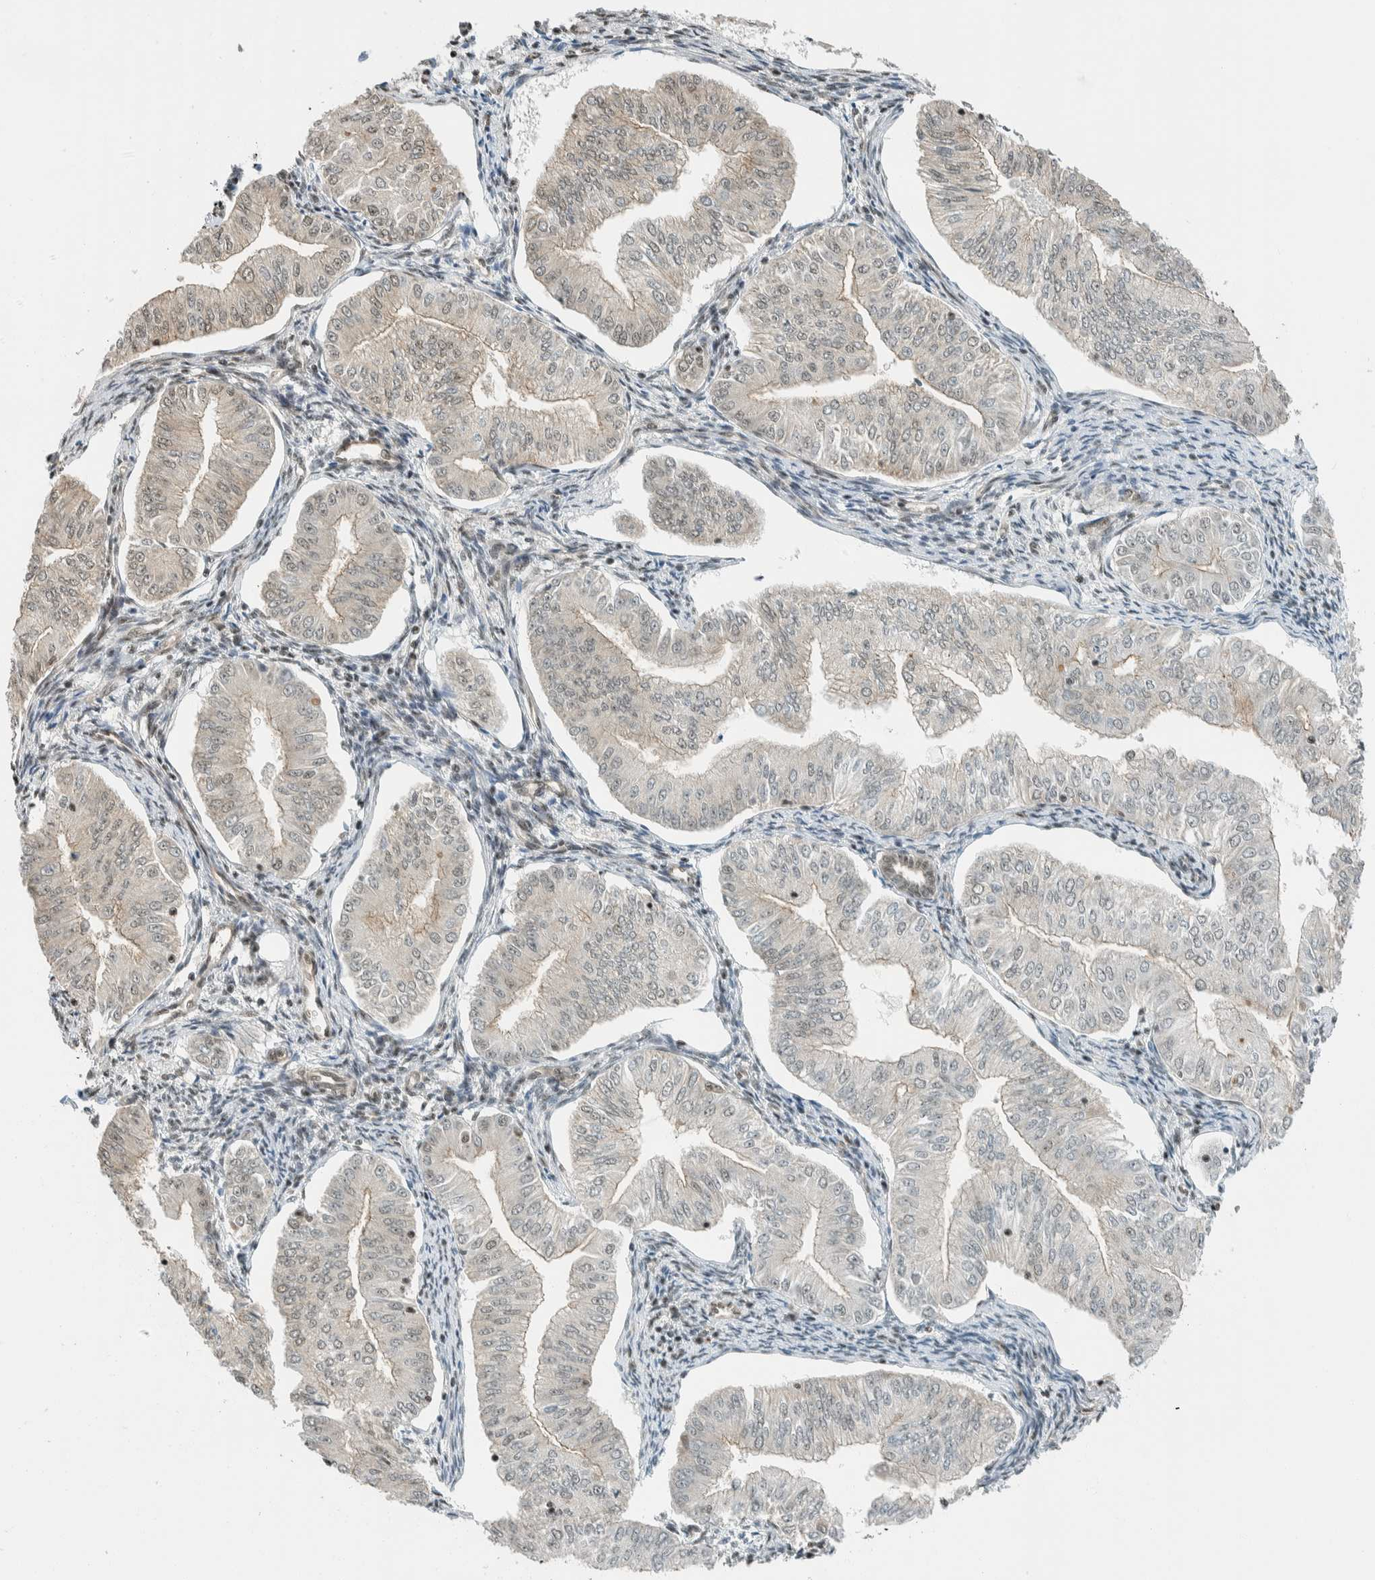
{"staining": {"intensity": "weak", "quantity": "<25%", "location": "cytoplasmic/membranous,nuclear"}, "tissue": "endometrial cancer", "cell_type": "Tumor cells", "image_type": "cancer", "snomed": [{"axis": "morphology", "description": "Normal tissue, NOS"}, {"axis": "morphology", "description": "Adenocarcinoma, NOS"}, {"axis": "topography", "description": "Endometrium"}], "caption": "Human endometrial cancer stained for a protein using IHC shows no staining in tumor cells.", "gene": "NIBAN2", "patient": {"sex": "female", "age": 53}}